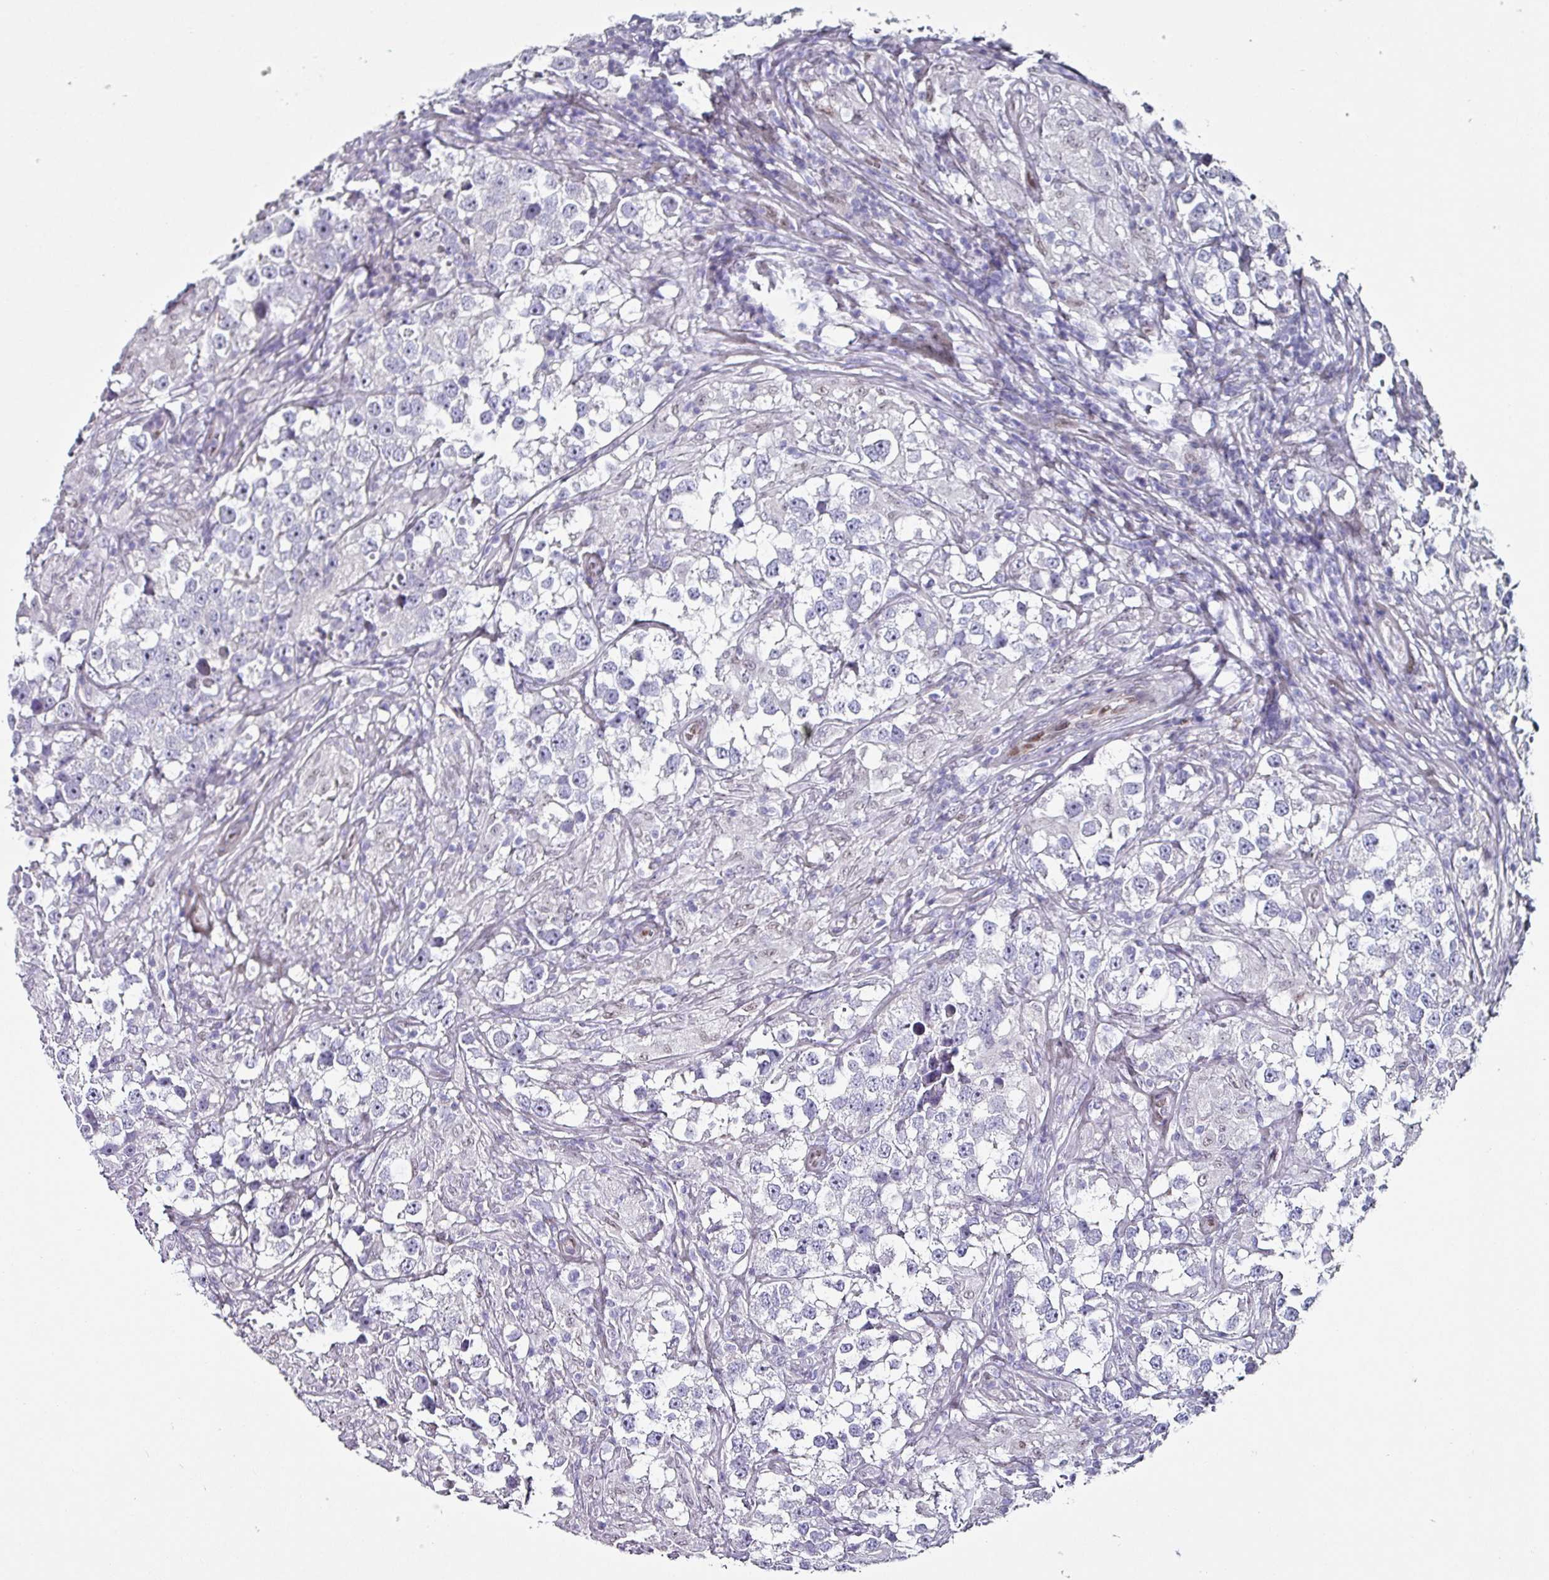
{"staining": {"intensity": "negative", "quantity": "none", "location": "none"}, "tissue": "testis cancer", "cell_type": "Tumor cells", "image_type": "cancer", "snomed": [{"axis": "morphology", "description": "Seminoma, NOS"}, {"axis": "topography", "description": "Testis"}], "caption": "Protein analysis of testis cancer reveals no significant staining in tumor cells. Nuclei are stained in blue.", "gene": "ZNF816-ZNF321P", "patient": {"sex": "male", "age": 46}}